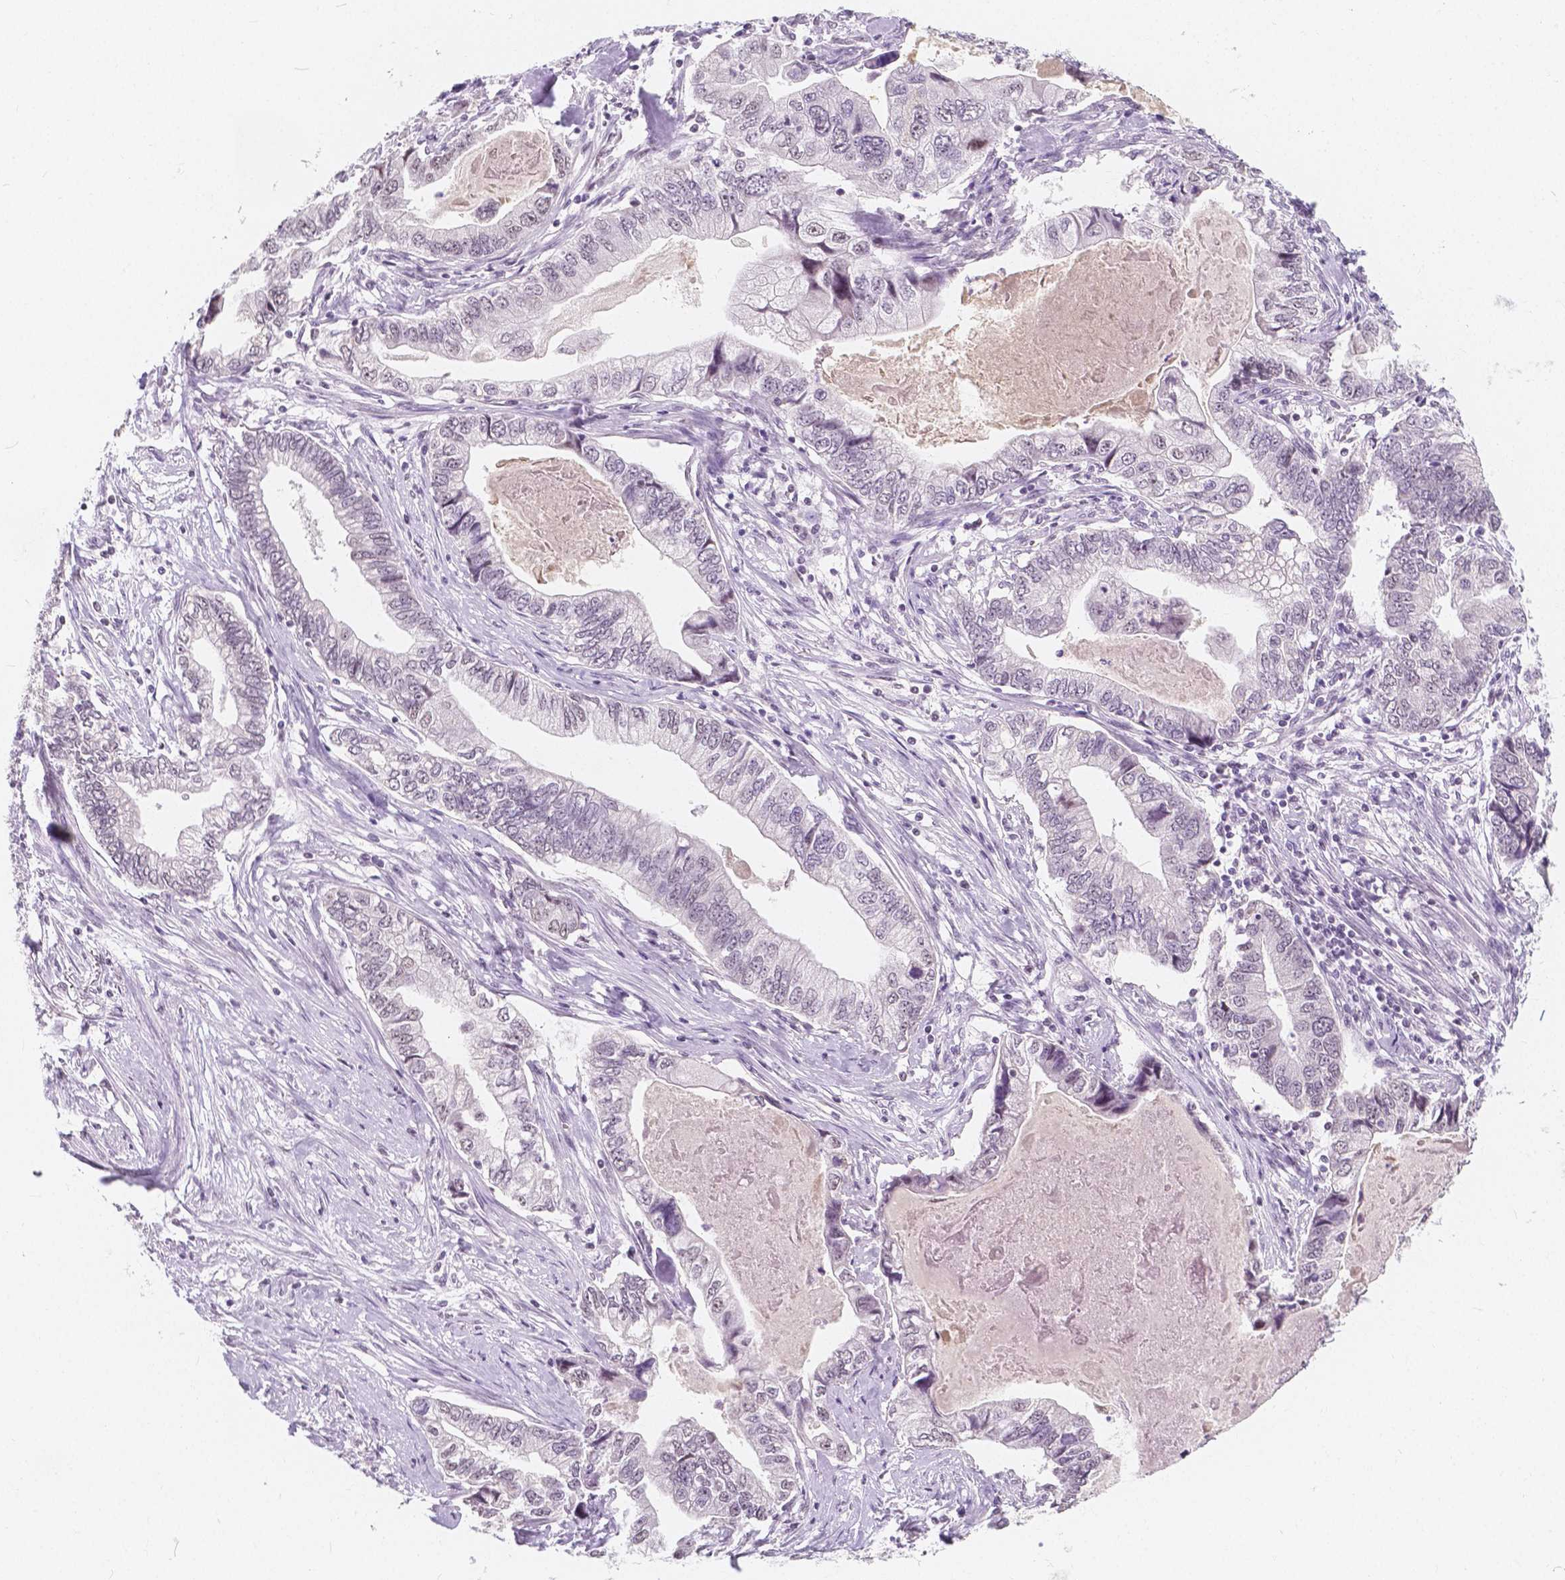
{"staining": {"intensity": "negative", "quantity": "none", "location": "none"}, "tissue": "stomach cancer", "cell_type": "Tumor cells", "image_type": "cancer", "snomed": [{"axis": "morphology", "description": "Adenocarcinoma, NOS"}, {"axis": "topography", "description": "Pancreas"}, {"axis": "topography", "description": "Stomach, upper"}], "caption": "Immunohistochemistry of adenocarcinoma (stomach) reveals no positivity in tumor cells.", "gene": "NOLC1", "patient": {"sex": "male", "age": 77}}